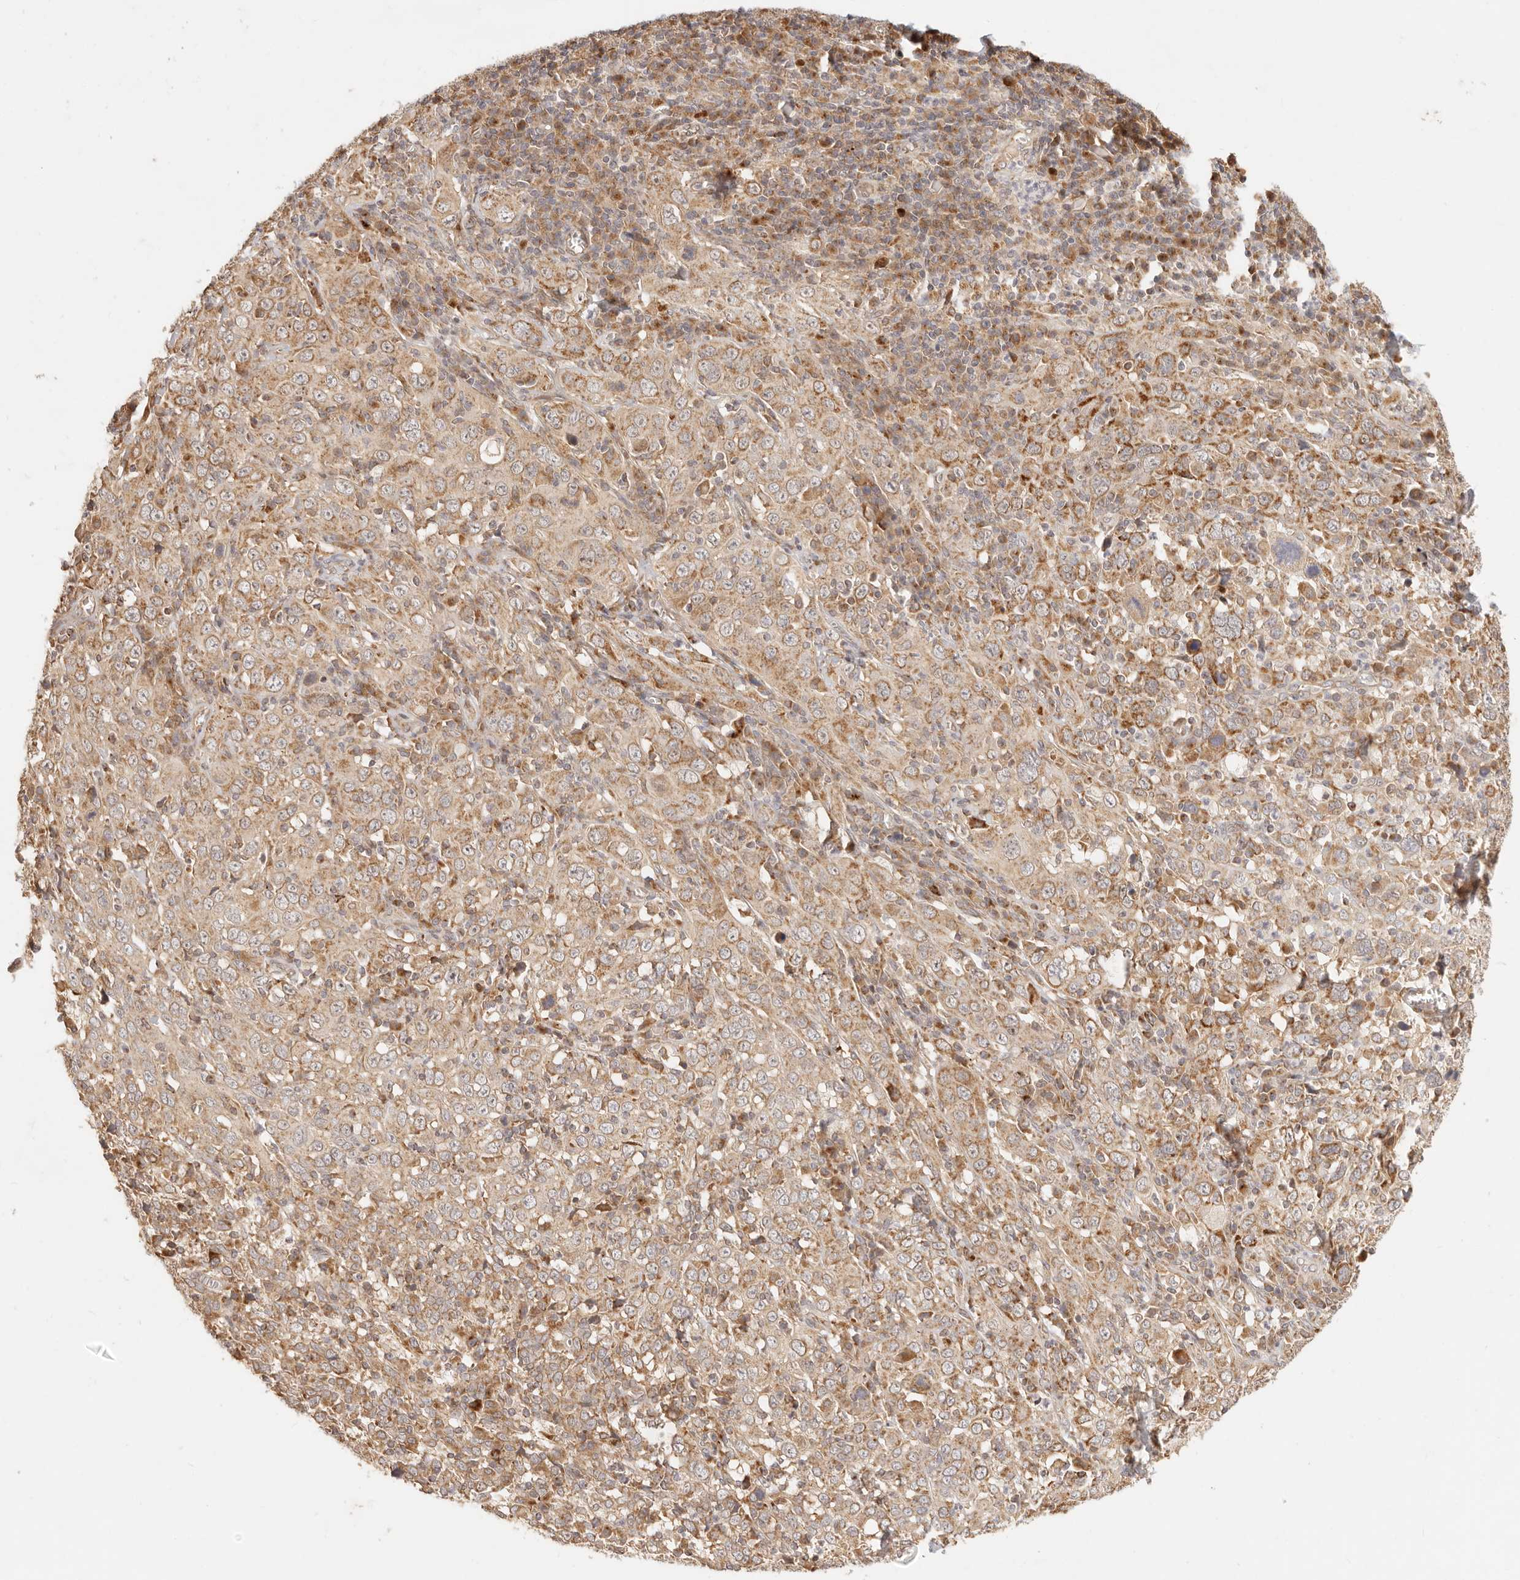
{"staining": {"intensity": "moderate", "quantity": ">75%", "location": "cytoplasmic/membranous"}, "tissue": "cervical cancer", "cell_type": "Tumor cells", "image_type": "cancer", "snomed": [{"axis": "morphology", "description": "Squamous cell carcinoma, NOS"}, {"axis": "topography", "description": "Cervix"}], "caption": "A brown stain labels moderate cytoplasmic/membranous positivity of a protein in human cervical cancer tumor cells. (Stains: DAB (3,3'-diaminobenzidine) in brown, nuclei in blue, Microscopy: brightfield microscopy at high magnification).", "gene": "TIMM17A", "patient": {"sex": "female", "age": 46}}